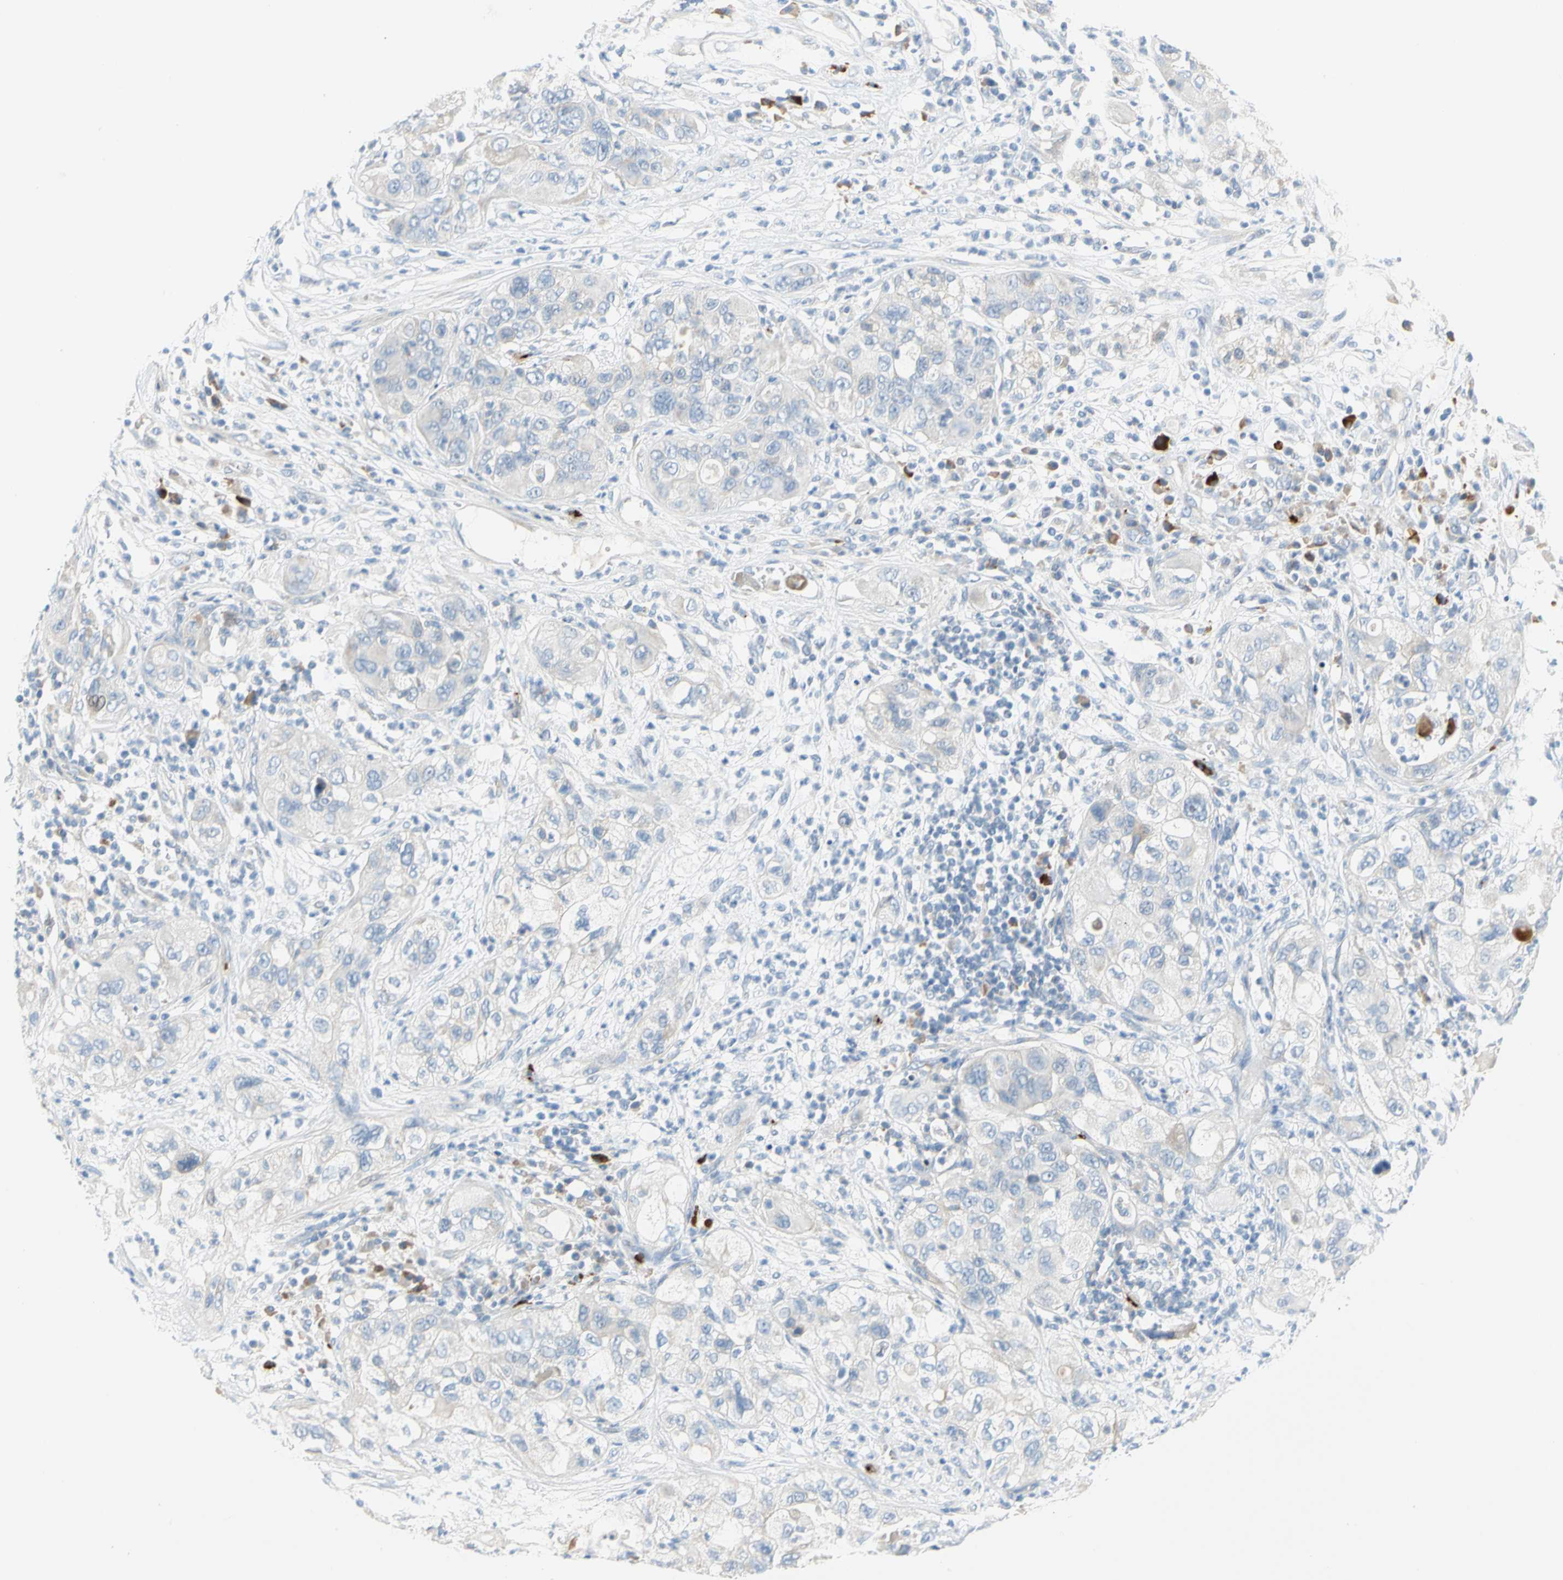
{"staining": {"intensity": "negative", "quantity": "none", "location": "none"}, "tissue": "pancreatic cancer", "cell_type": "Tumor cells", "image_type": "cancer", "snomed": [{"axis": "morphology", "description": "Adenocarcinoma, NOS"}, {"axis": "topography", "description": "Pancreas"}], "caption": "Immunohistochemical staining of adenocarcinoma (pancreatic) shows no significant expression in tumor cells.", "gene": "PPBP", "patient": {"sex": "female", "age": 78}}